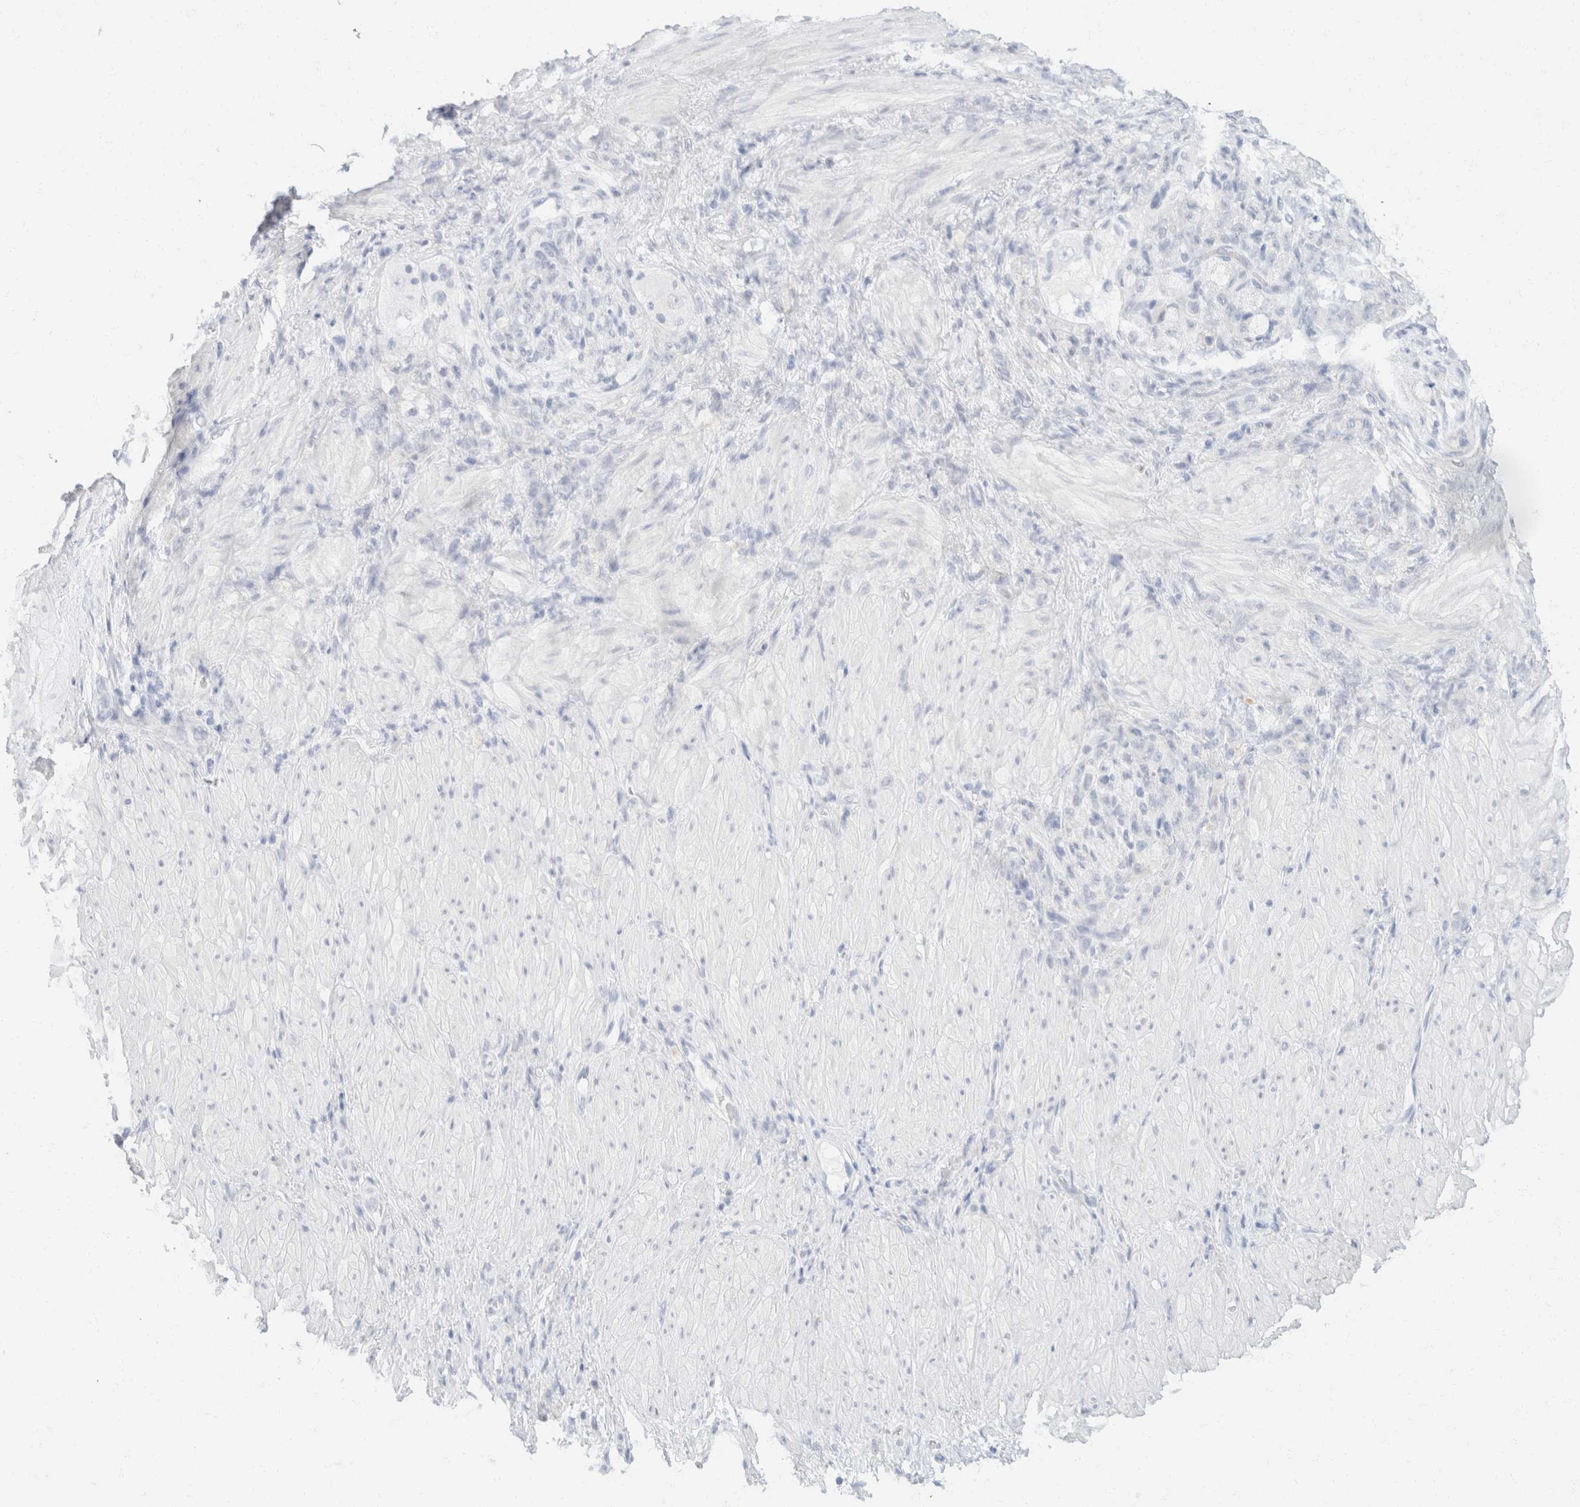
{"staining": {"intensity": "negative", "quantity": "none", "location": "none"}, "tissue": "stomach cancer", "cell_type": "Tumor cells", "image_type": "cancer", "snomed": [{"axis": "morphology", "description": "Normal tissue, NOS"}, {"axis": "morphology", "description": "Adenocarcinoma, NOS"}, {"axis": "topography", "description": "Stomach"}], "caption": "A micrograph of stomach cancer (adenocarcinoma) stained for a protein reveals no brown staining in tumor cells. (Immunohistochemistry, brightfield microscopy, high magnification).", "gene": "KRT20", "patient": {"sex": "male", "age": 82}}